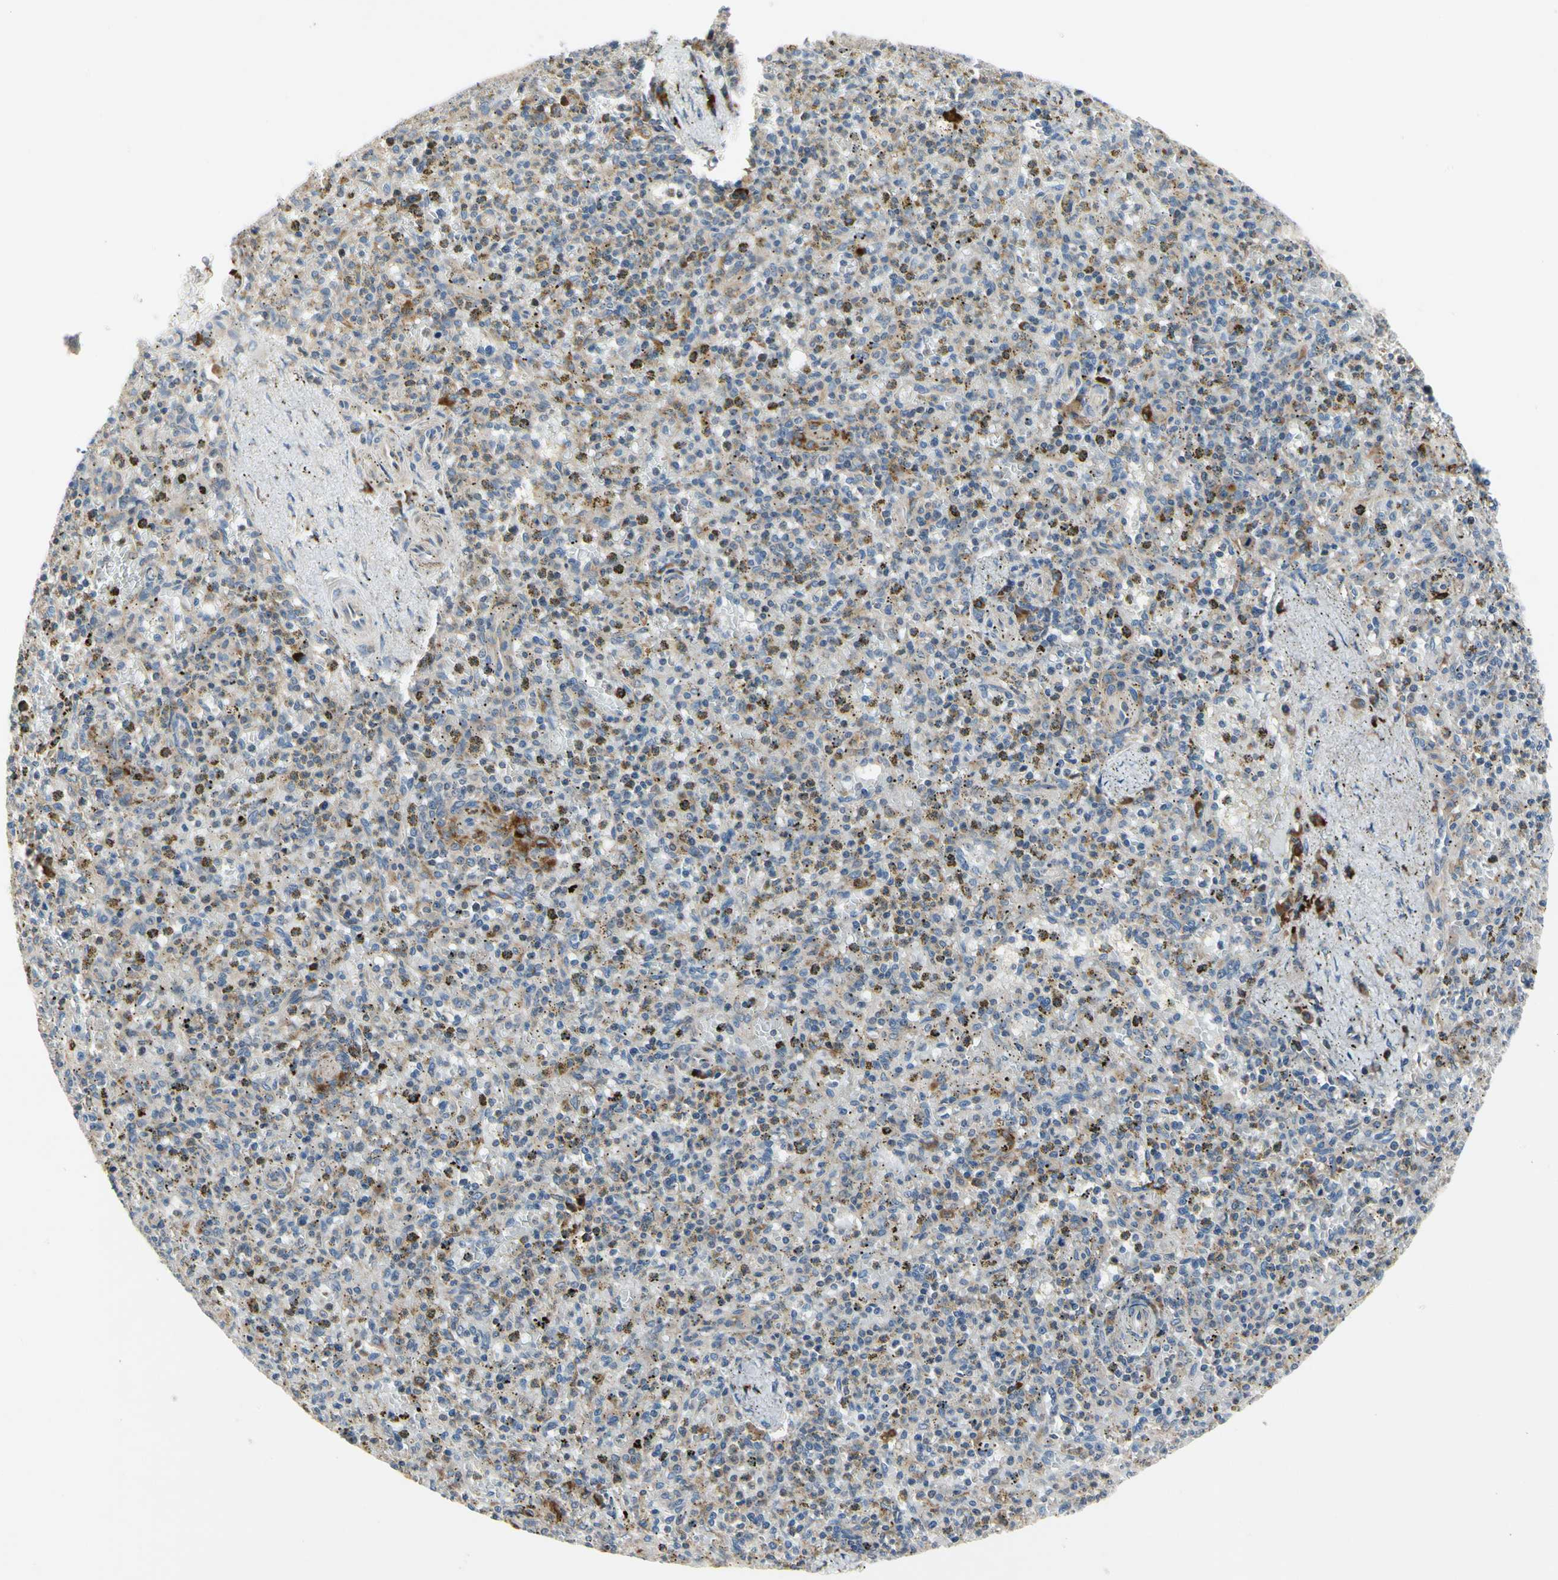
{"staining": {"intensity": "negative", "quantity": "none", "location": "none"}, "tissue": "spleen", "cell_type": "Cells in red pulp", "image_type": "normal", "snomed": [{"axis": "morphology", "description": "Normal tissue, NOS"}, {"axis": "topography", "description": "Spleen"}], "caption": "Protein analysis of benign spleen displays no significant expression in cells in red pulp.", "gene": "MMEL1", "patient": {"sex": "male", "age": 72}}